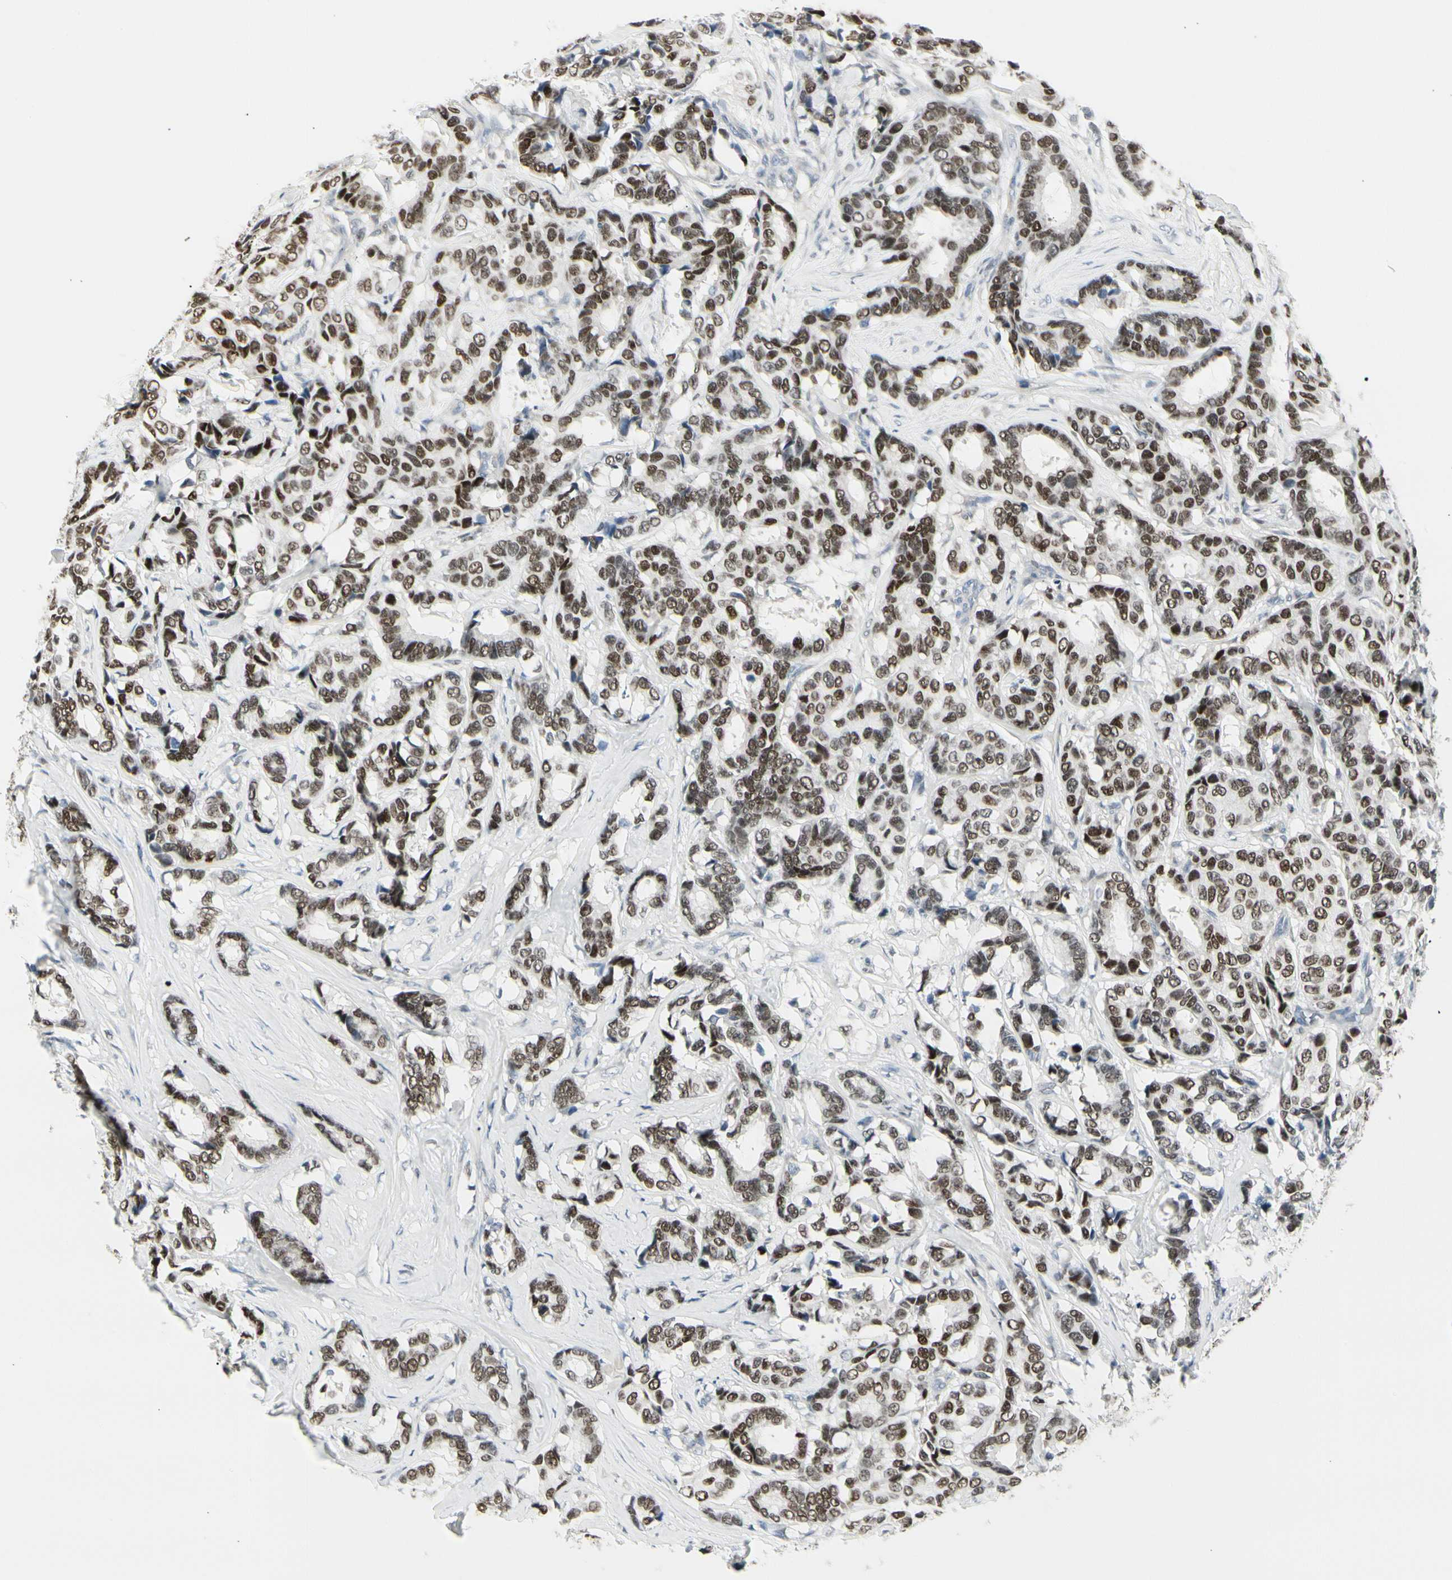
{"staining": {"intensity": "strong", "quantity": ">75%", "location": "nuclear"}, "tissue": "breast cancer", "cell_type": "Tumor cells", "image_type": "cancer", "snomed": [{"axis": "morphology", "description": "Duct carcinoma"}, {"axis": "topography", "description": "Breast"}], "caption": "Immunohistochemistry histopathology image of neoplastic tissue: human breast cancer stained using immunohistochemistry reveals high levels of strong protein expression localized specifically in the nuclear of tumor cells, appearing as a nuclear brown color.", "gene": "ZBTB7B", "patient": {"sex": "female", "age": 87}}